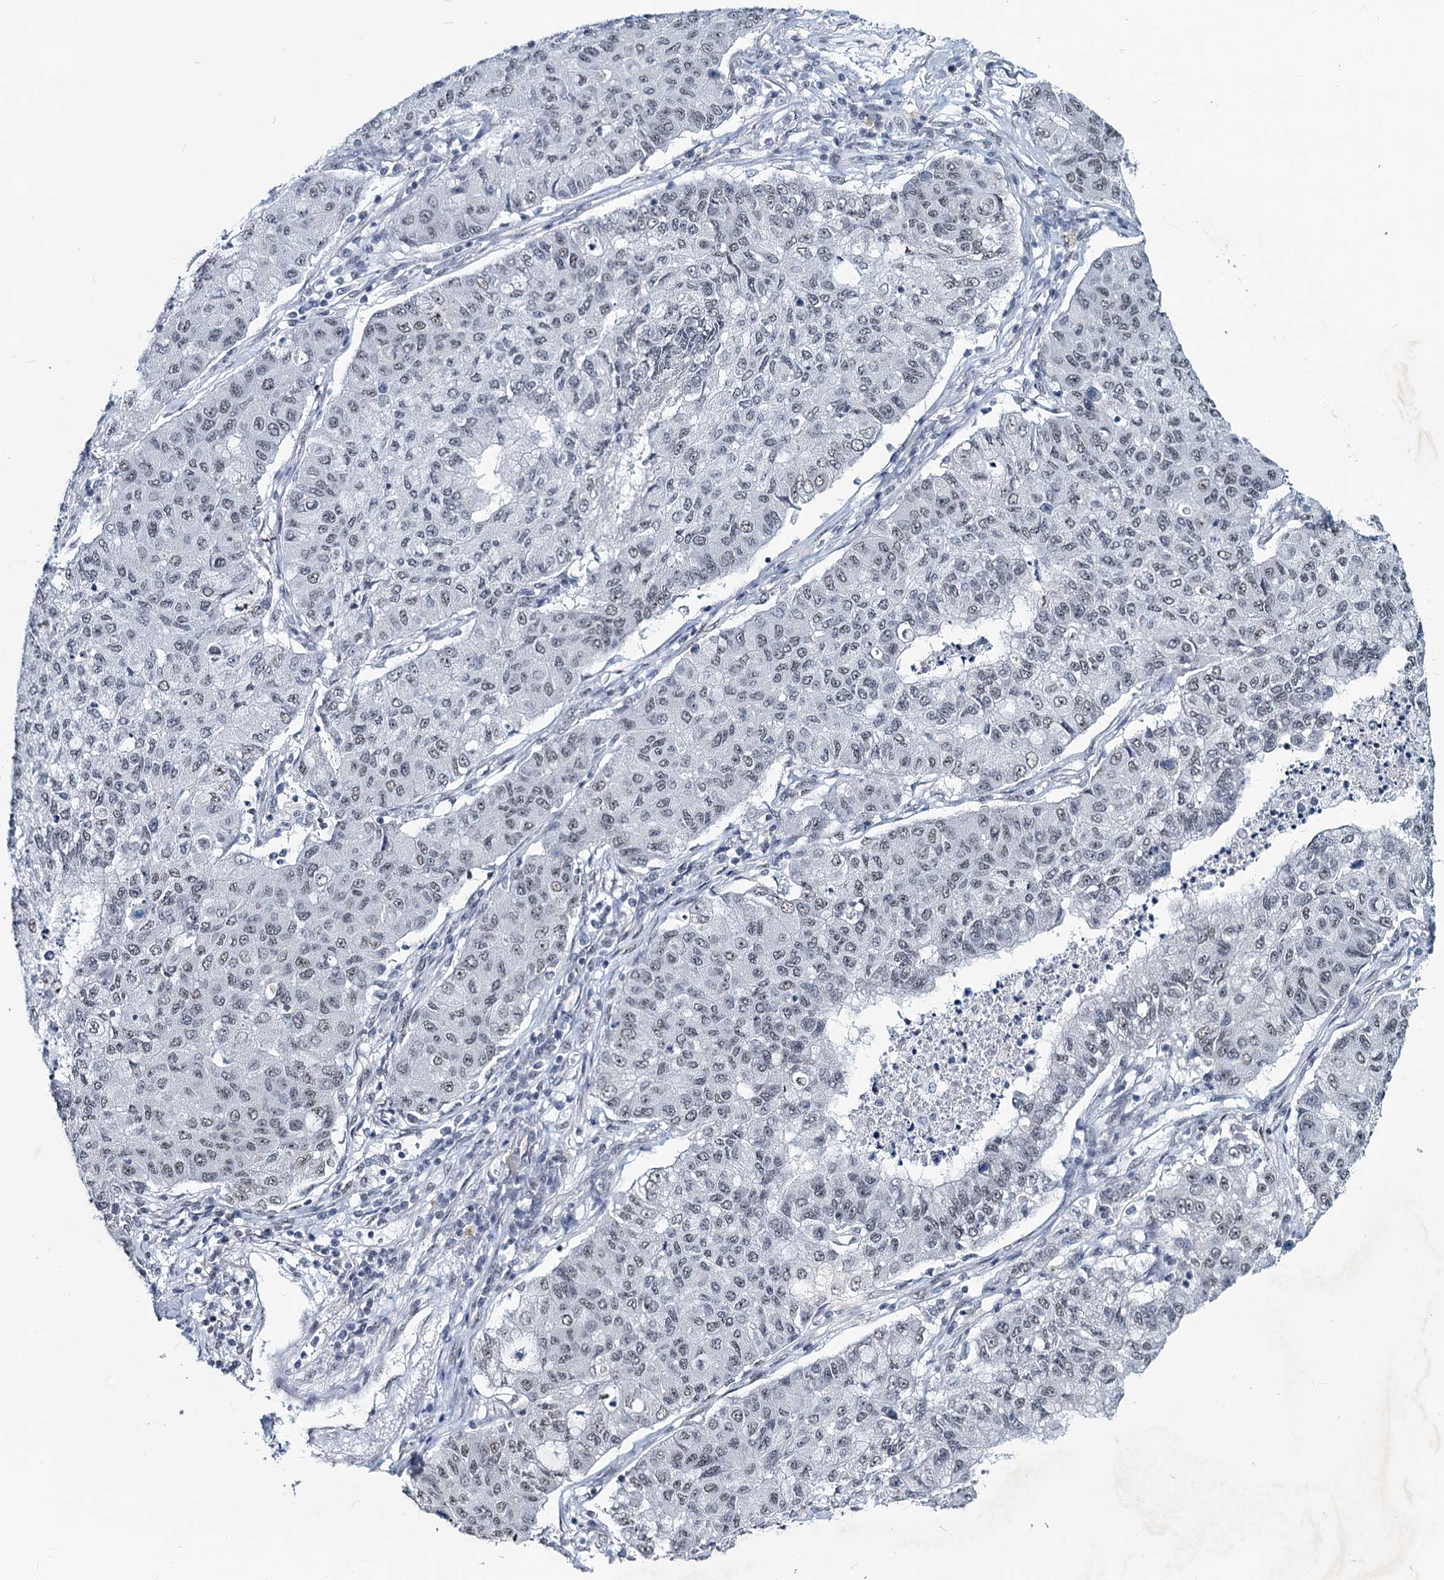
{"staining": {"intensity": "weak", "quantity": "25%-75%", "location": "nuclear"}, "tissue": "lung cancer", "cell_type": "Tumor cells", "image_type": "cancer", "snomed": [{"axis": "morphology", "description": "Squamous cell carcinoma, NOS"}, {"axis": "topography", "description": "Lung"}], "caption": "A photomicrograph showing weak nuclear expression in about 25%-75% of tumor cells in lung cancer (squamous cell carcinoma), as visualized by brown immunohistochemical staining.", "gene": "METTL14", "patient": {"sex": "male", "age": 74}}